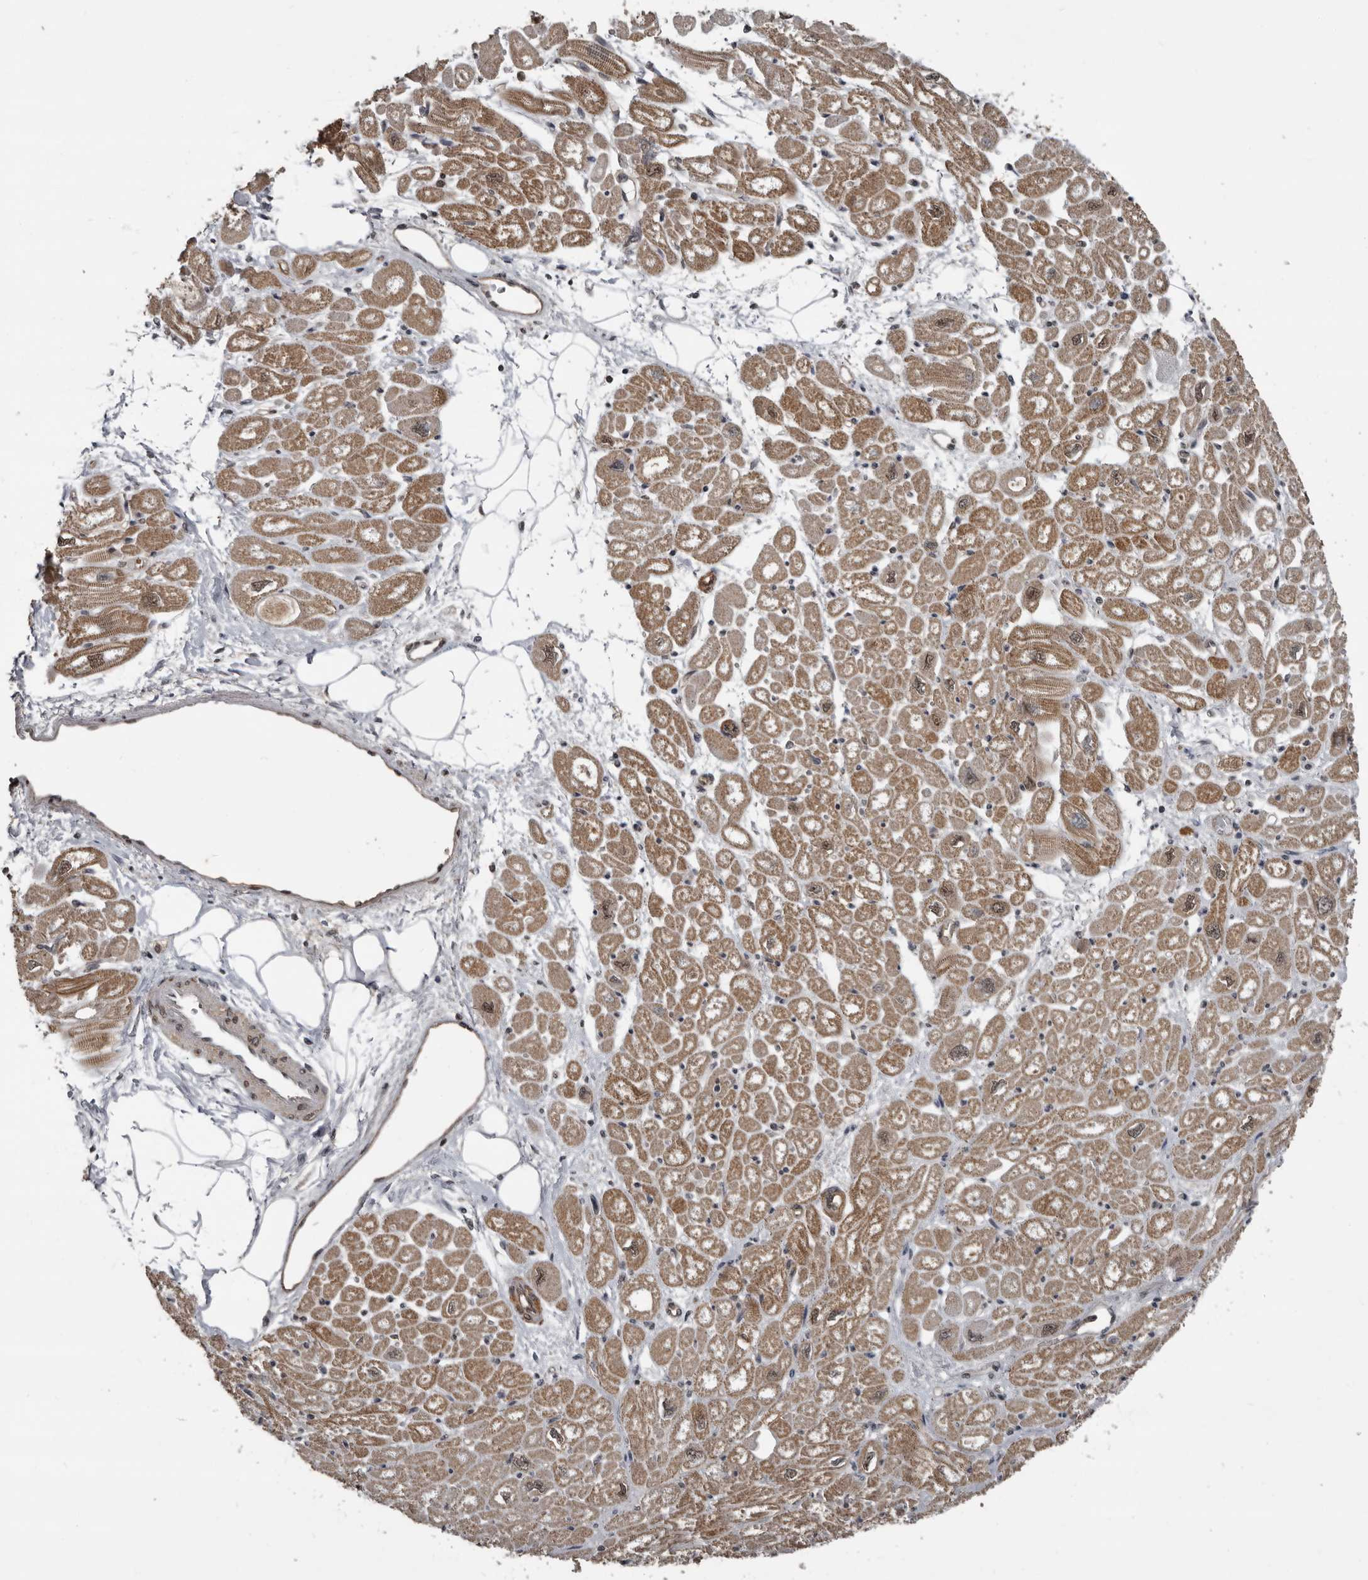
{"staining": {"intensity": "strong", "quantity": ">75%", "location": "cytoplasmic/membranous"}, "tissue": "heart muscle", "cell_type": "Cardiomyocytes", "image_type": "normal", "snomed": [{"axis": "morphology", "description": "Normal tissue, NOS"}, {"axis": "topography", "description": "Heart"}], "caption": "IHC histopathology image of unremarkable heart muscle: human heart muscle stained using immunohistochemistry (IHC) demonstrates high levels of strong protein expression localized specifically in the cytoplasmic/membranous of cardiomyocytes, appearing as a cytoplasmic/membranous brown color.", "gene": "CHD1L", "patient": {"sex": "male", "age": 50}}